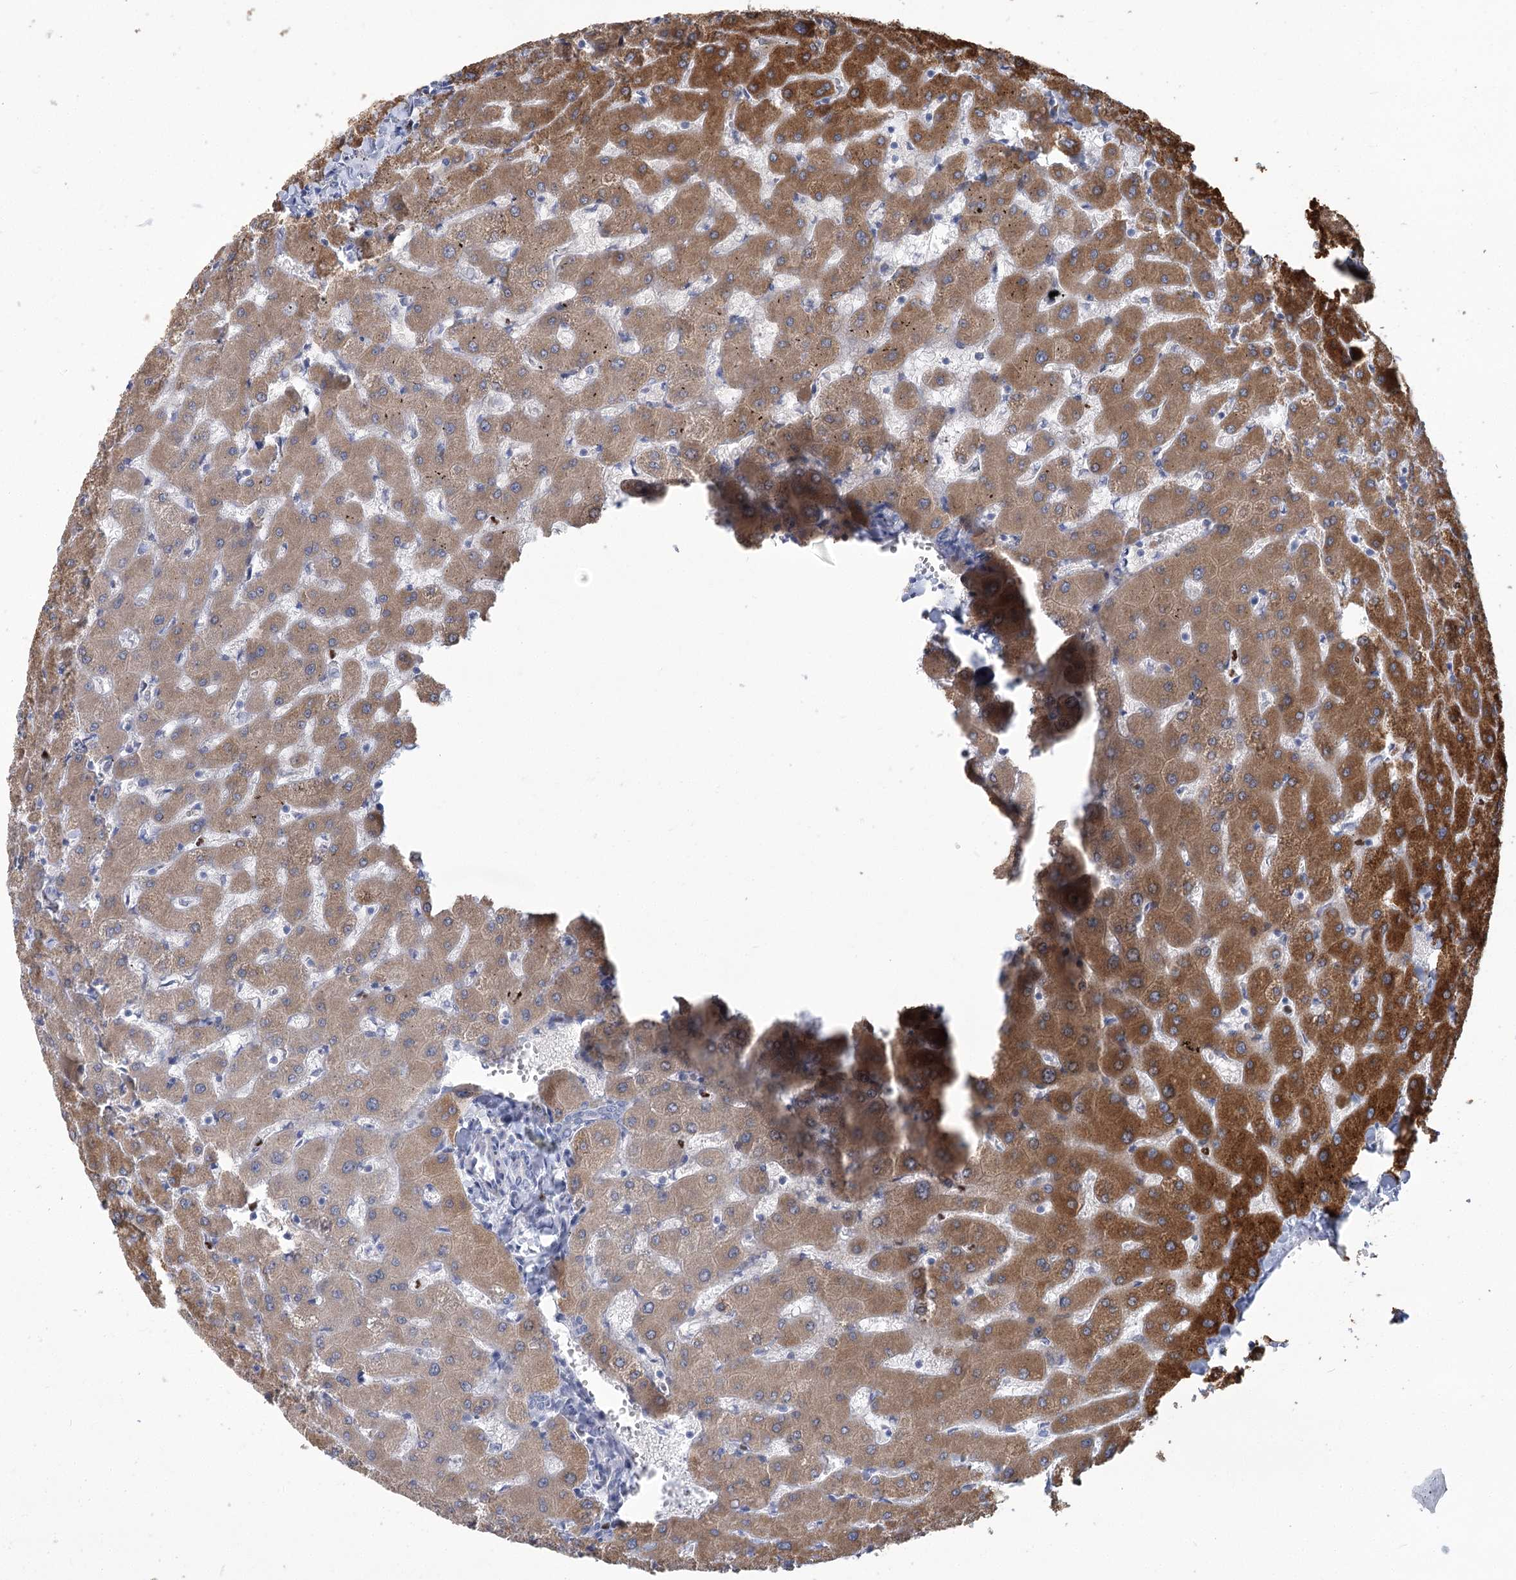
{"staining": {"intensity": "weak", "quantity": "<25%", "location": "cytoplasmic/membranous"}, "tissue": "liver", "cell_type": "Cholangiocytes", "image_type": "normal", "snomed": [{"axis": "morphology", "description": "Normal tissue, NOS"}, {"axis": "topography", "description": "Liver"}], "caption": "The histopathology image displays no significant positivity in cholangiocytes of liver.", "gene": "THAP6", "patient": {"sex": "female", "age": 63}}